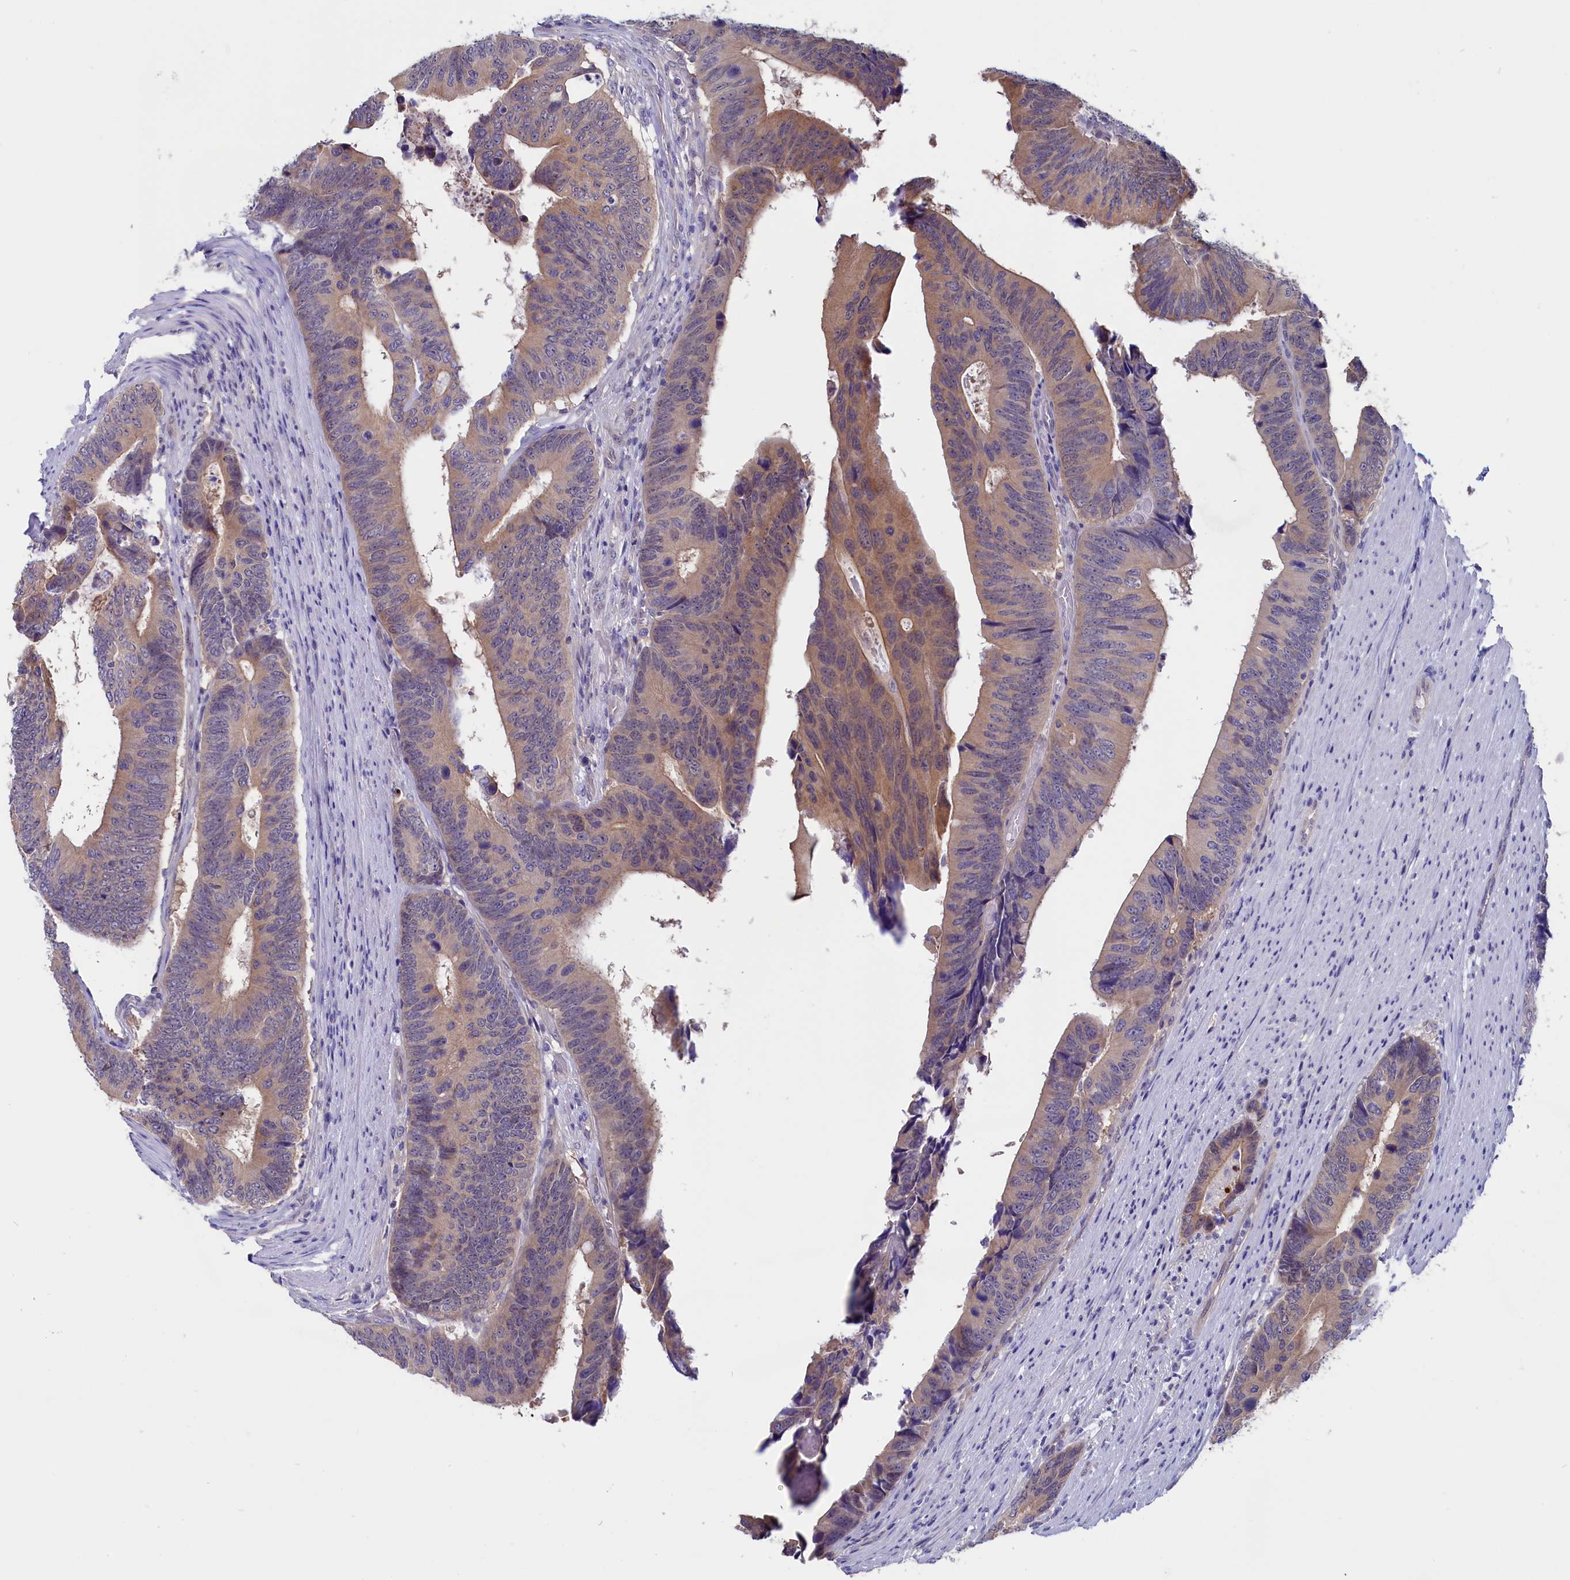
{"staining": {"intensity": "weak", "quantity": ">75%", "location": "cytoplasmic/membranous"}, "tissue": "colorectal cancer", "cell_type": "Tumor cells", "image_type": "cancer", "snomed": [{"axis": "morphology", "description": "Adenocarcinoma, NOS"}, {"axis": "topography", "description": "Colon"}], "caption": "Immunohistochemistry photomicrograph of neoplastic tissue: human colorectal adenocarcinoma stained using immunohistochemistry (IHC) exhibits low levels of weak protein expression localized specifically in the cytoplasmic/membranous of tumor cells, appearing as a cytoplasmic/membranous brown color.", "gene": "CIAPIN1", "patient": {"sex": "male", "age": 87}}